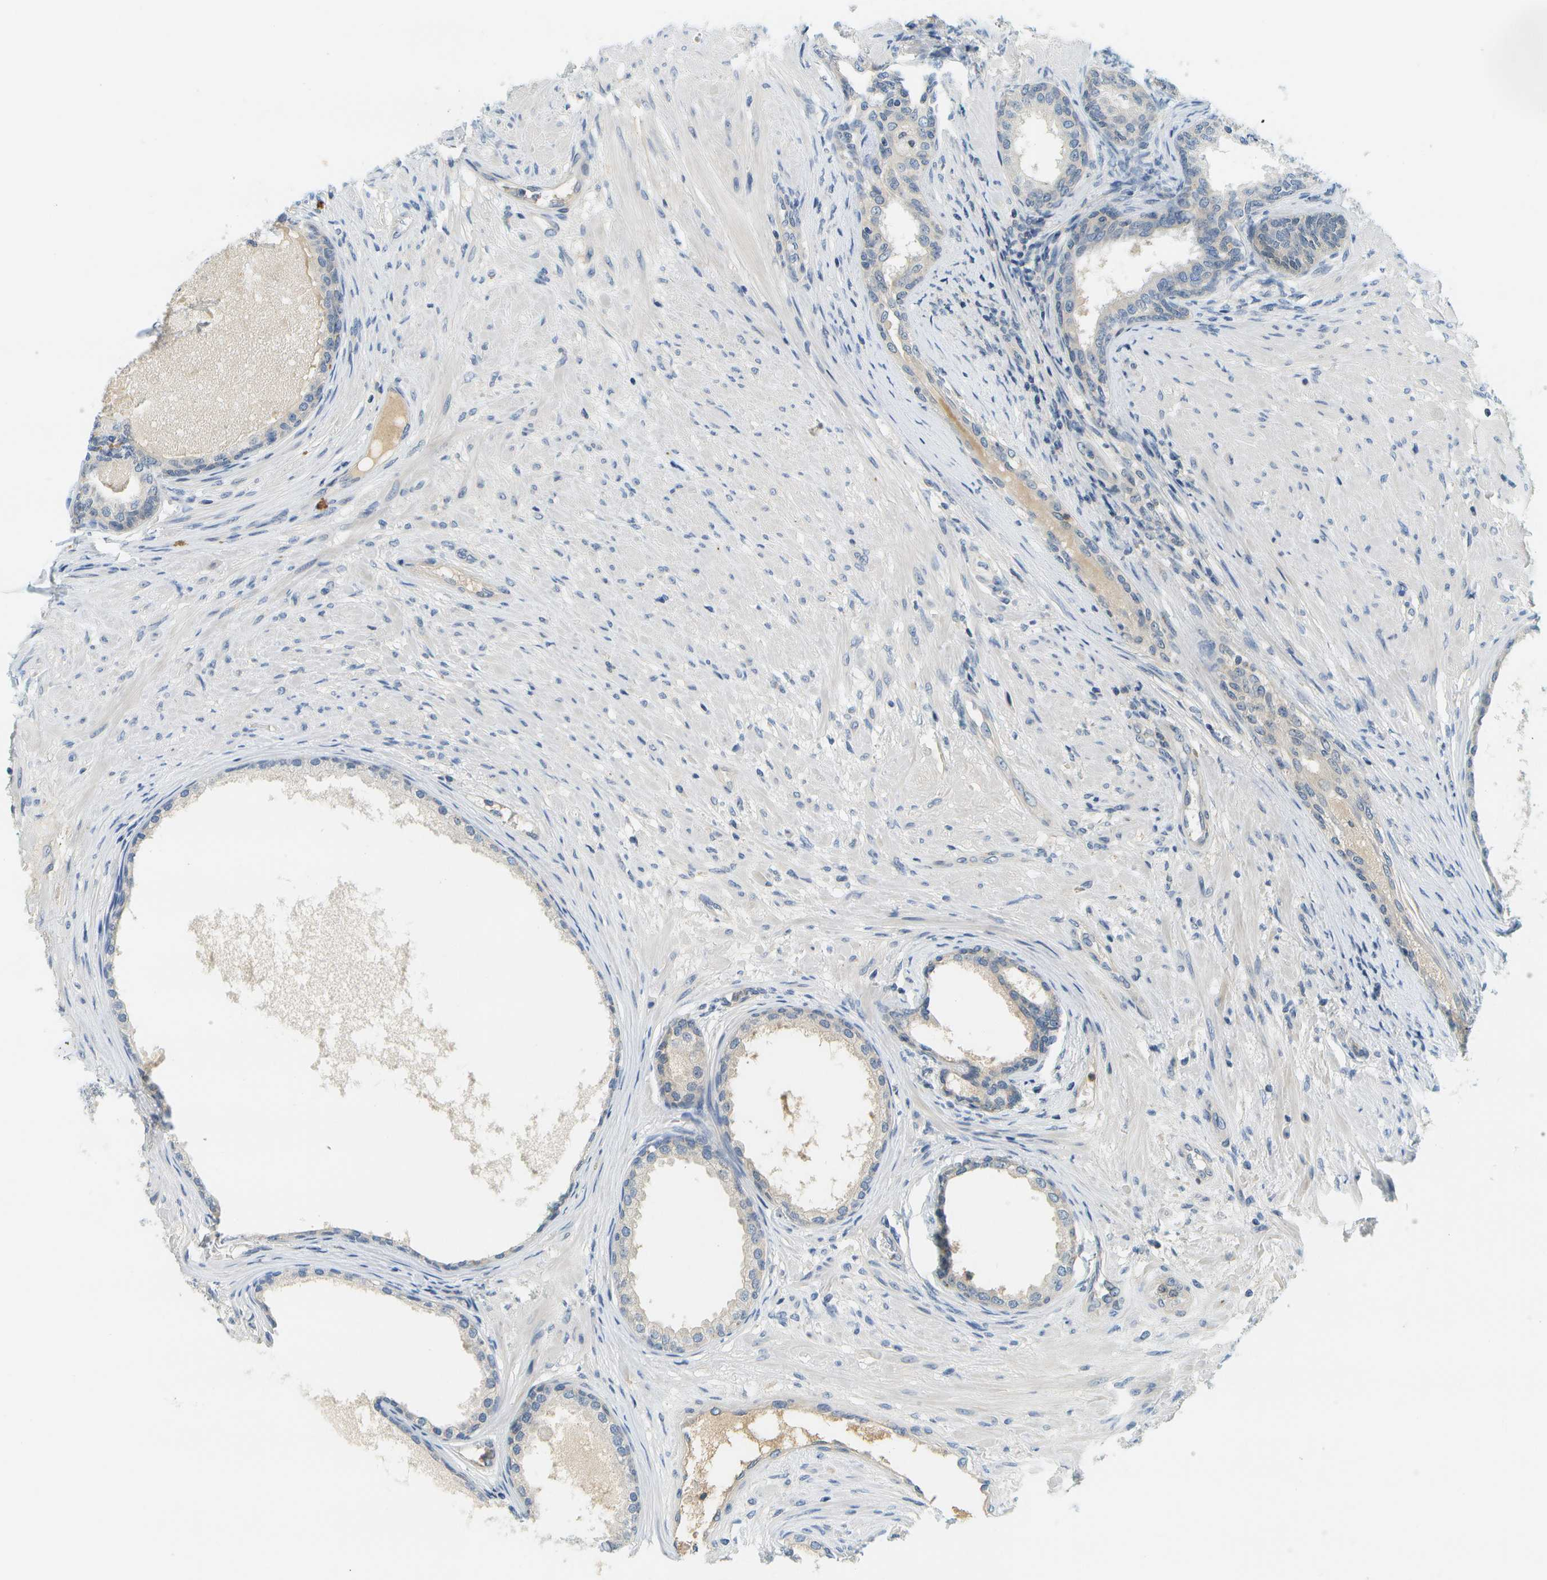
{"staining": {"intensity": "negative", "quantity": "none", "location": "none"}, "tissue": "prostate", "cell_type": "Glandular cells", "image_type": "normal", "snomed": [{"axis": "morphology", "description": "Normal tissue, NOS"}, {"axis": "topography", "description": "Prostate"}], "caption": "DAB (3,3'-diaminobenzidine) immunohistochemical staining of normal human prostate shows no significant staining in glandular cells.", "gene": "RASGRP2", "patient": {"sex": "male", "age": 76}}